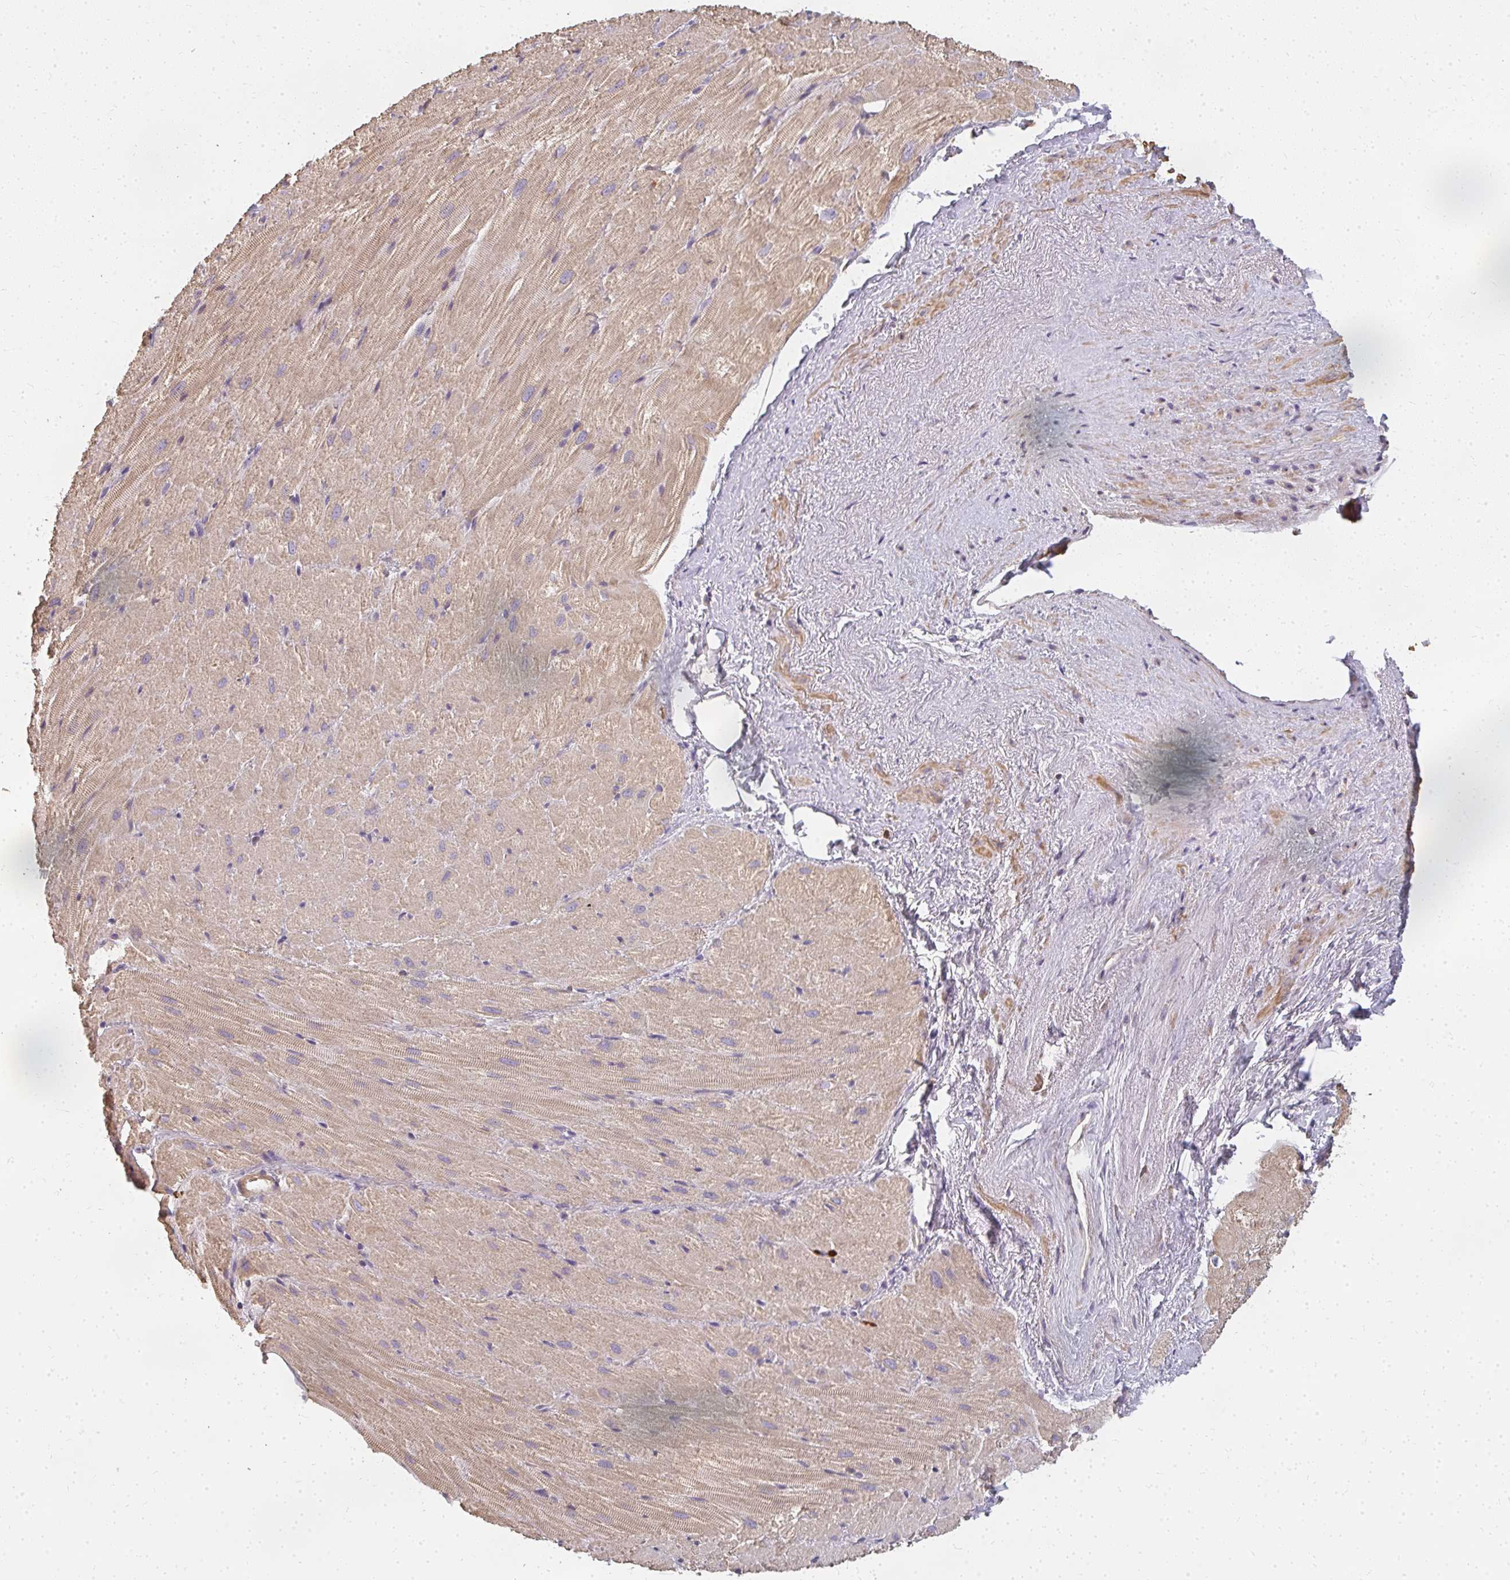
{"staining": {"intensity": "moderate", "quantity": ">75%", "location": "cytoplasmic/membranous"}, "tissue": "heart muscle", "cell_type": "Cardiomyocytes", "image_type": "normal", "snomed": [{"axis": "morphology", "description": "Normal tissue, NOS"}, {"axis": "topography", "description": "Heart"}], "caption": "Protein expression analysis of unremarkable heart muscle displays moderate cytoplasmic/membranous positivity in about >75% of cardiomyocytes. (DAB IHC with brightfield microscopy, high magnification).", "gene": "CNTRL", "patient": {"sex": "male", "age": 62}}